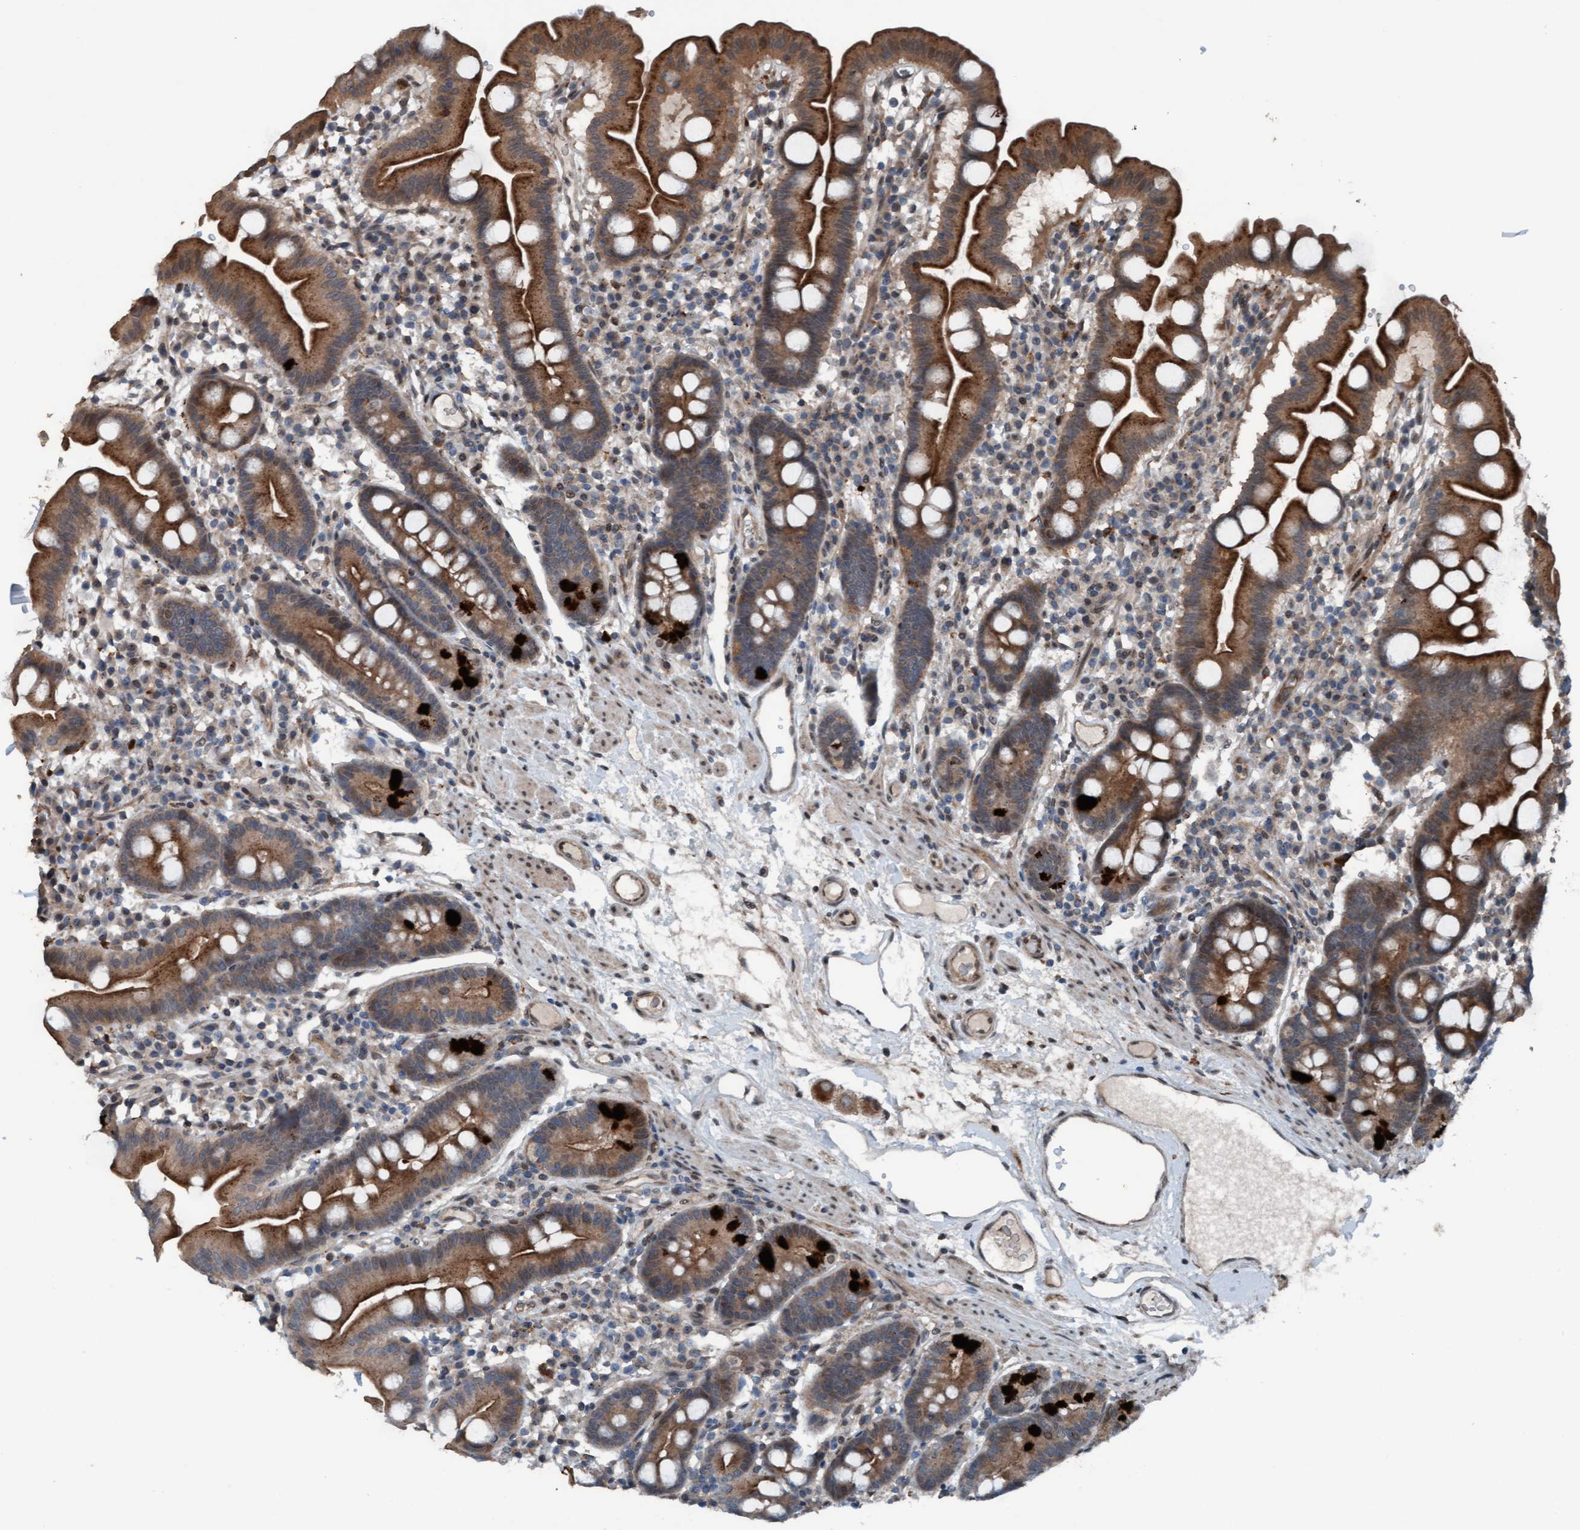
{"staining": {"intensity": "strong", "quantity": ">75%", "location": "cytoplasmic/membranous"}, "tissue": "duodenum", "cell_type": "Glandular cells", "image_type": "normal", "snomed": [{"axis": "morphology", "description": "Normal tissue, NOS"}, {"axis": "topography", "description": "Duodenum"}], "caption": "IHC of benign duodenum shows high levels of strong cytoplasmic/membranous positivity in approximately >75% of glandular cells. The staining was performed using DAB (3,3'-diaminobenzidine), with brown indicating positive protein expression. Nuclei are stained blue with hematoxylin.", "gene": "PLXNB2", "patient": {"sex": "male", "age": 50}}